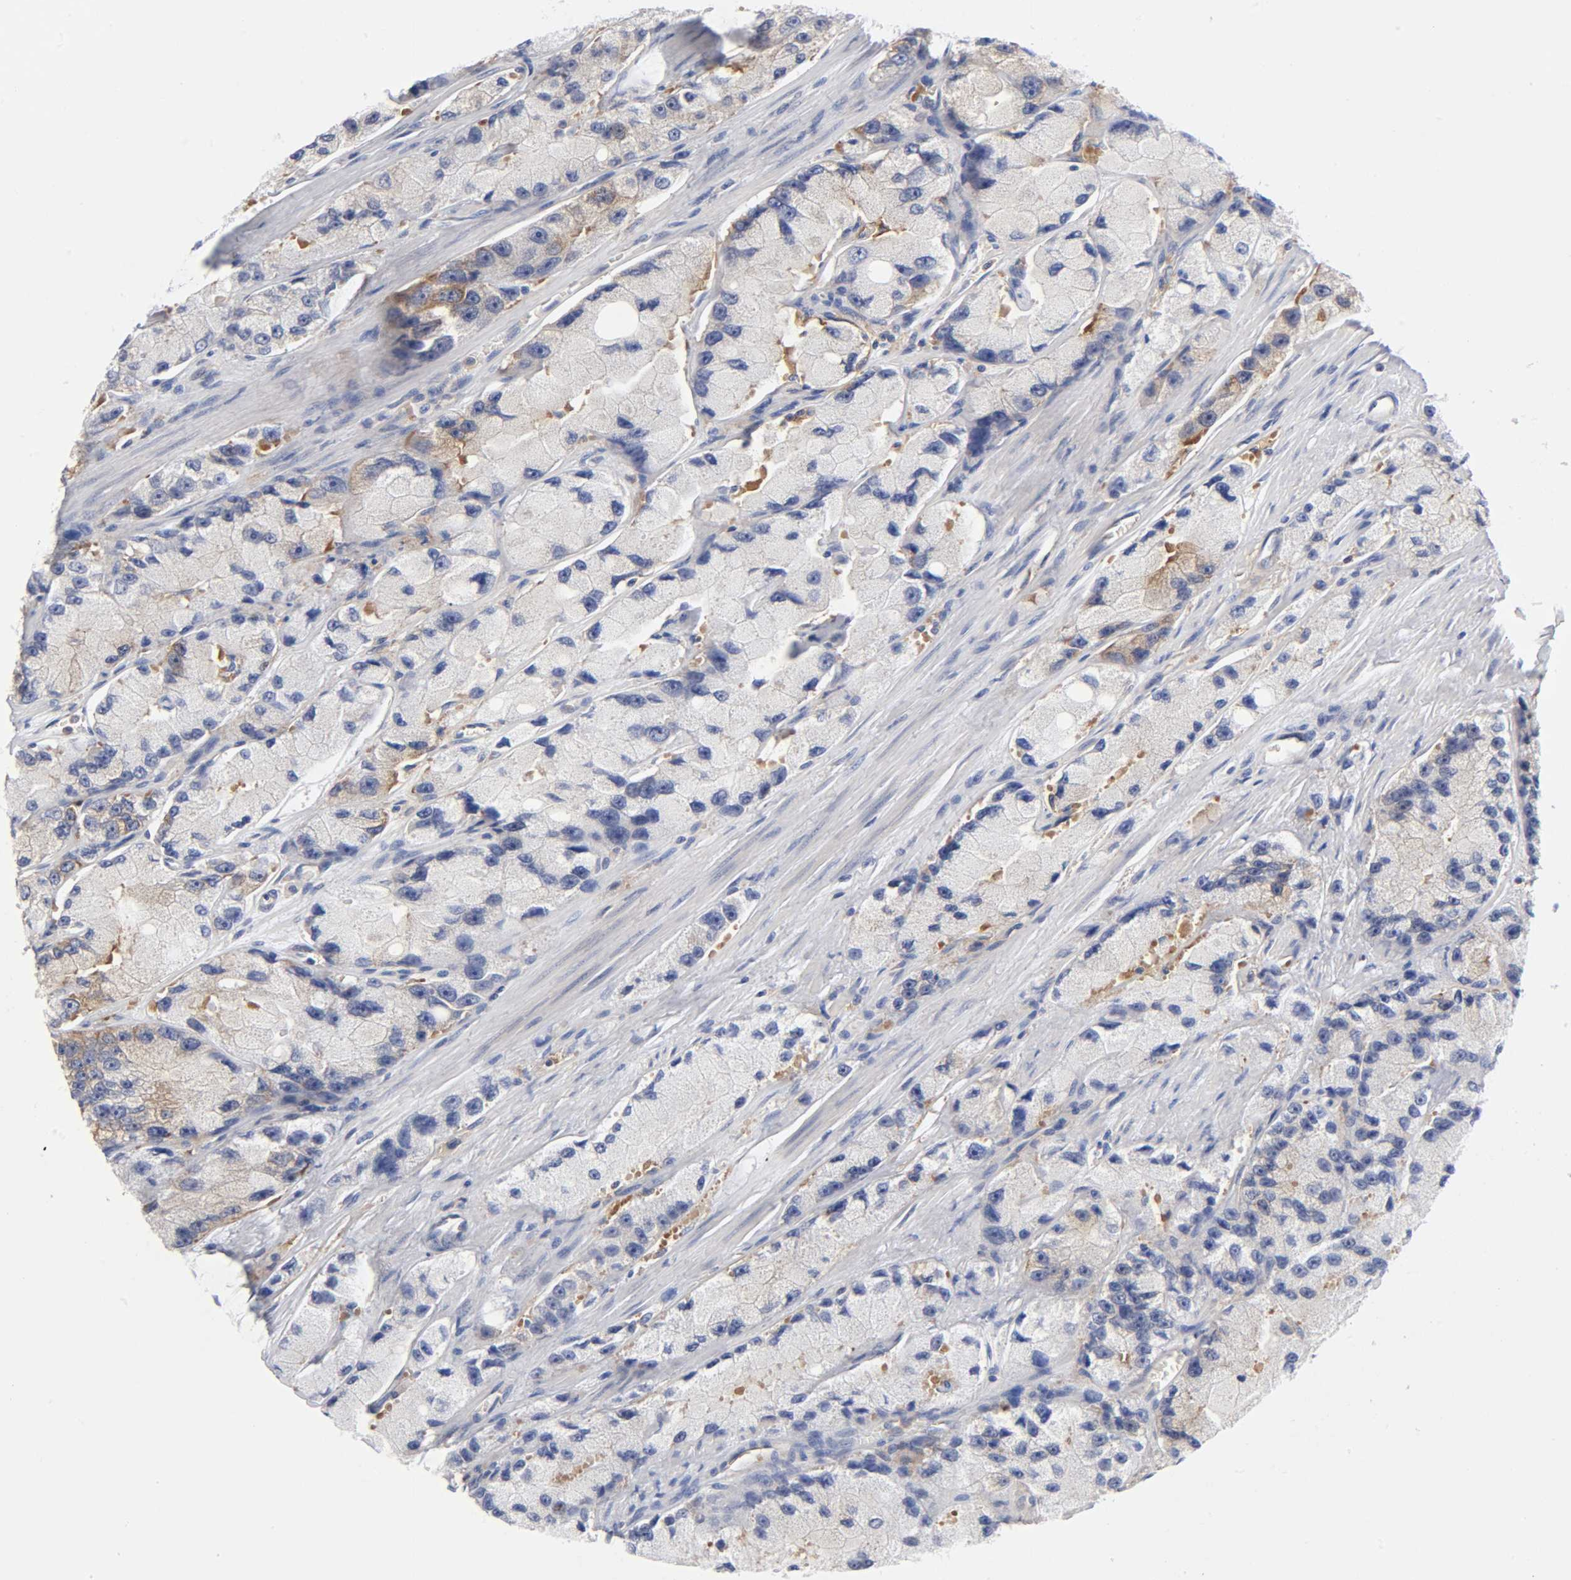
{"staining": {"intensity": "moderate", "quantity": "<25%", "location": "cytoplasmic/membranous"}, "tissue": "prostate cancer", "cell_type": "Tumor cells", "image_type": "cancer", "snomed": [{"axis": "morphology", "description": "Adenocarcinoma, High grade"}, {"axis": "topography", "description": "Prostate"}], "caption": "Immunohistochemistry photomicrograph of human prostate cancer stained for a protein (brown), which shows low levels of moderate cytoplasmic/membranous expression in approximately <25% of tumor cells.", "gene": "CD86", "patient": {"sex": "male", "age": 58}}